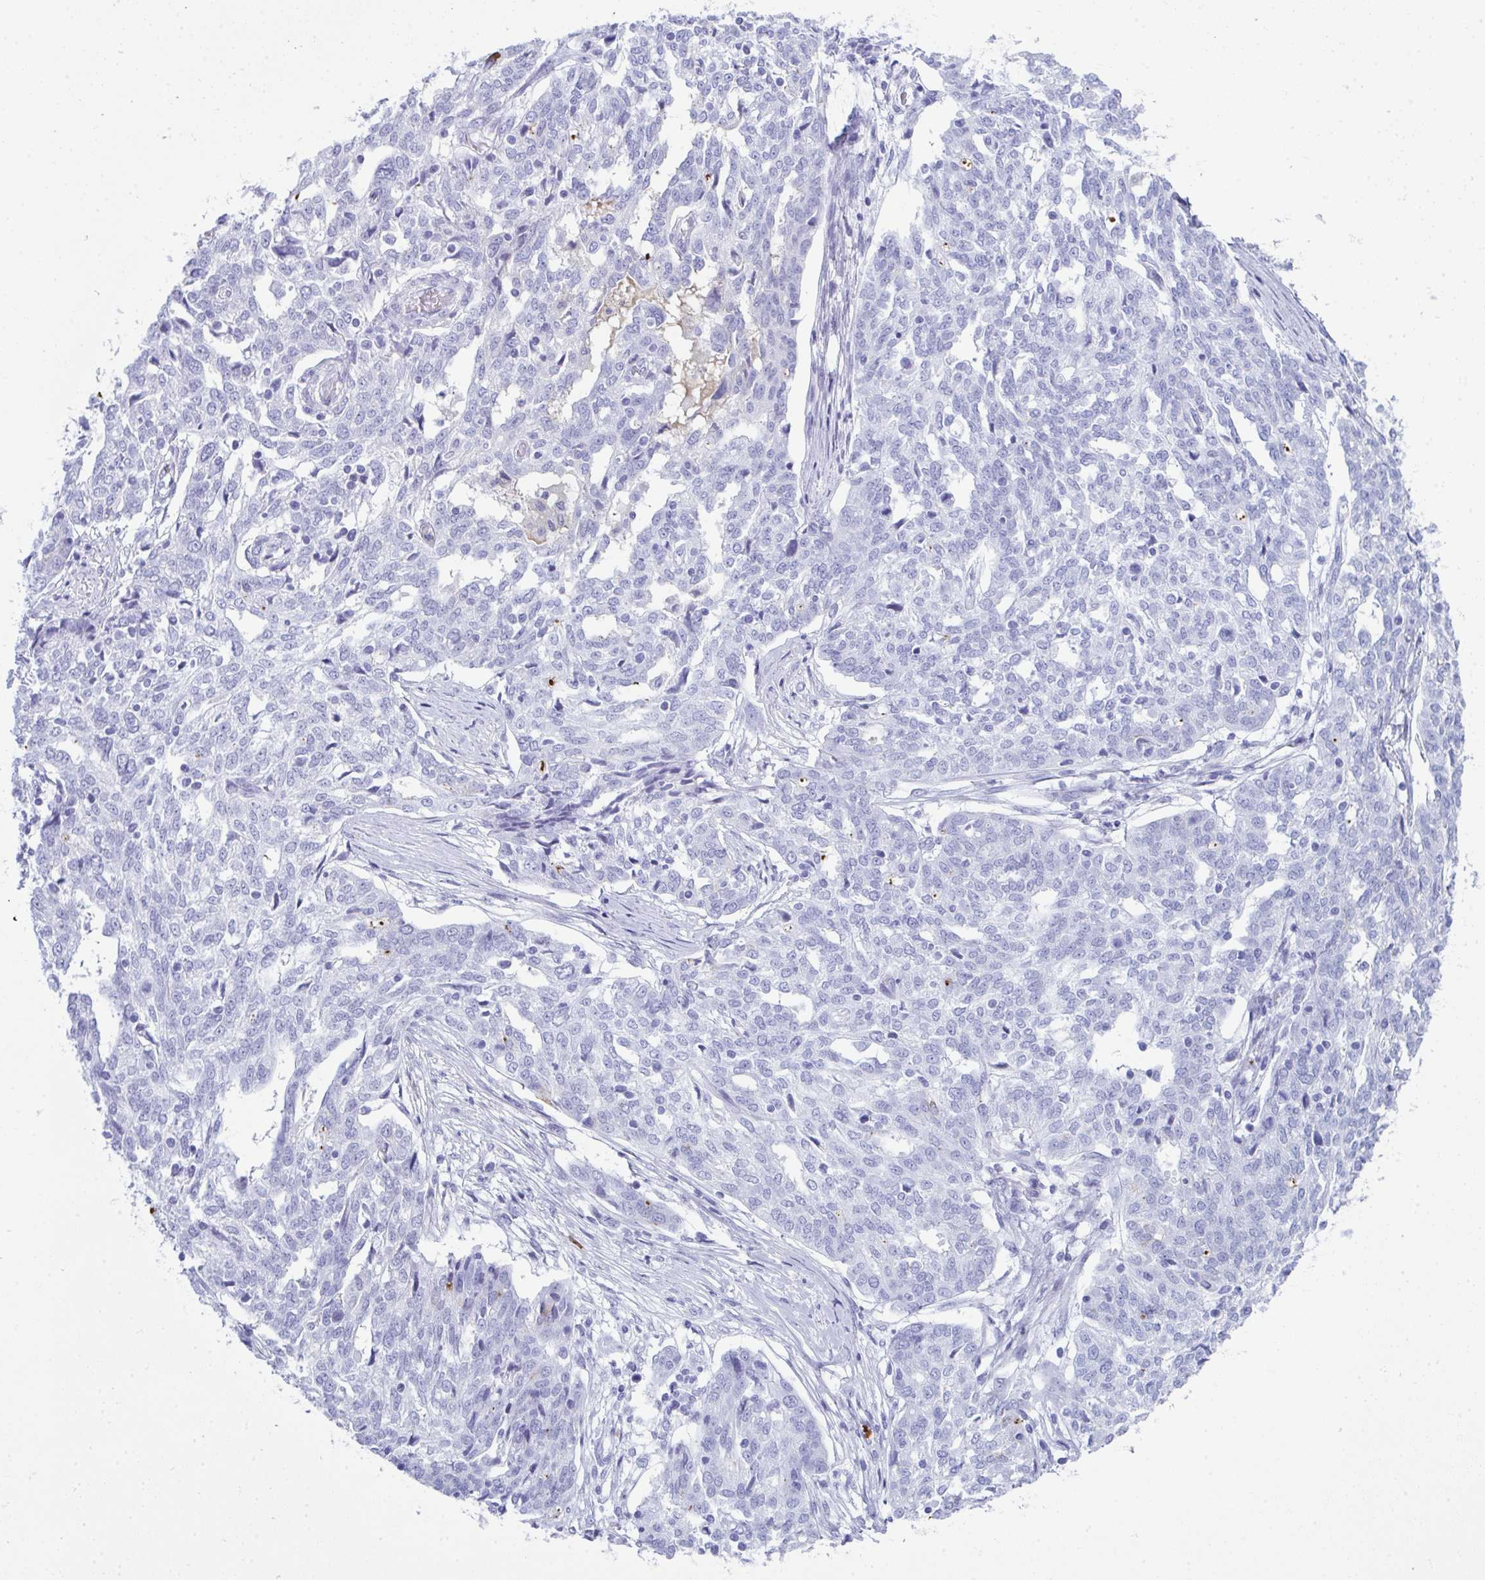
{"staining": {"intensity": "negative", "quantity": "none", "location": "none"}, "tissue": "ovarian cancer", "cell_type": "Tumor cells", "image_type": "cancer", "snomed": [{"axis": "morphology", "description": "Cystadenocarcinoma, serous, NOS"}, {"axis": "topography", "description": "Ovary"}], "caption": "This is an IHC micrograph of ovarian cancer (serous cystadenocarcinoma). There is no positivity in tumor cells.", "gene": "JCHAIN", "patient": {"sex": "female", "age": 67}}